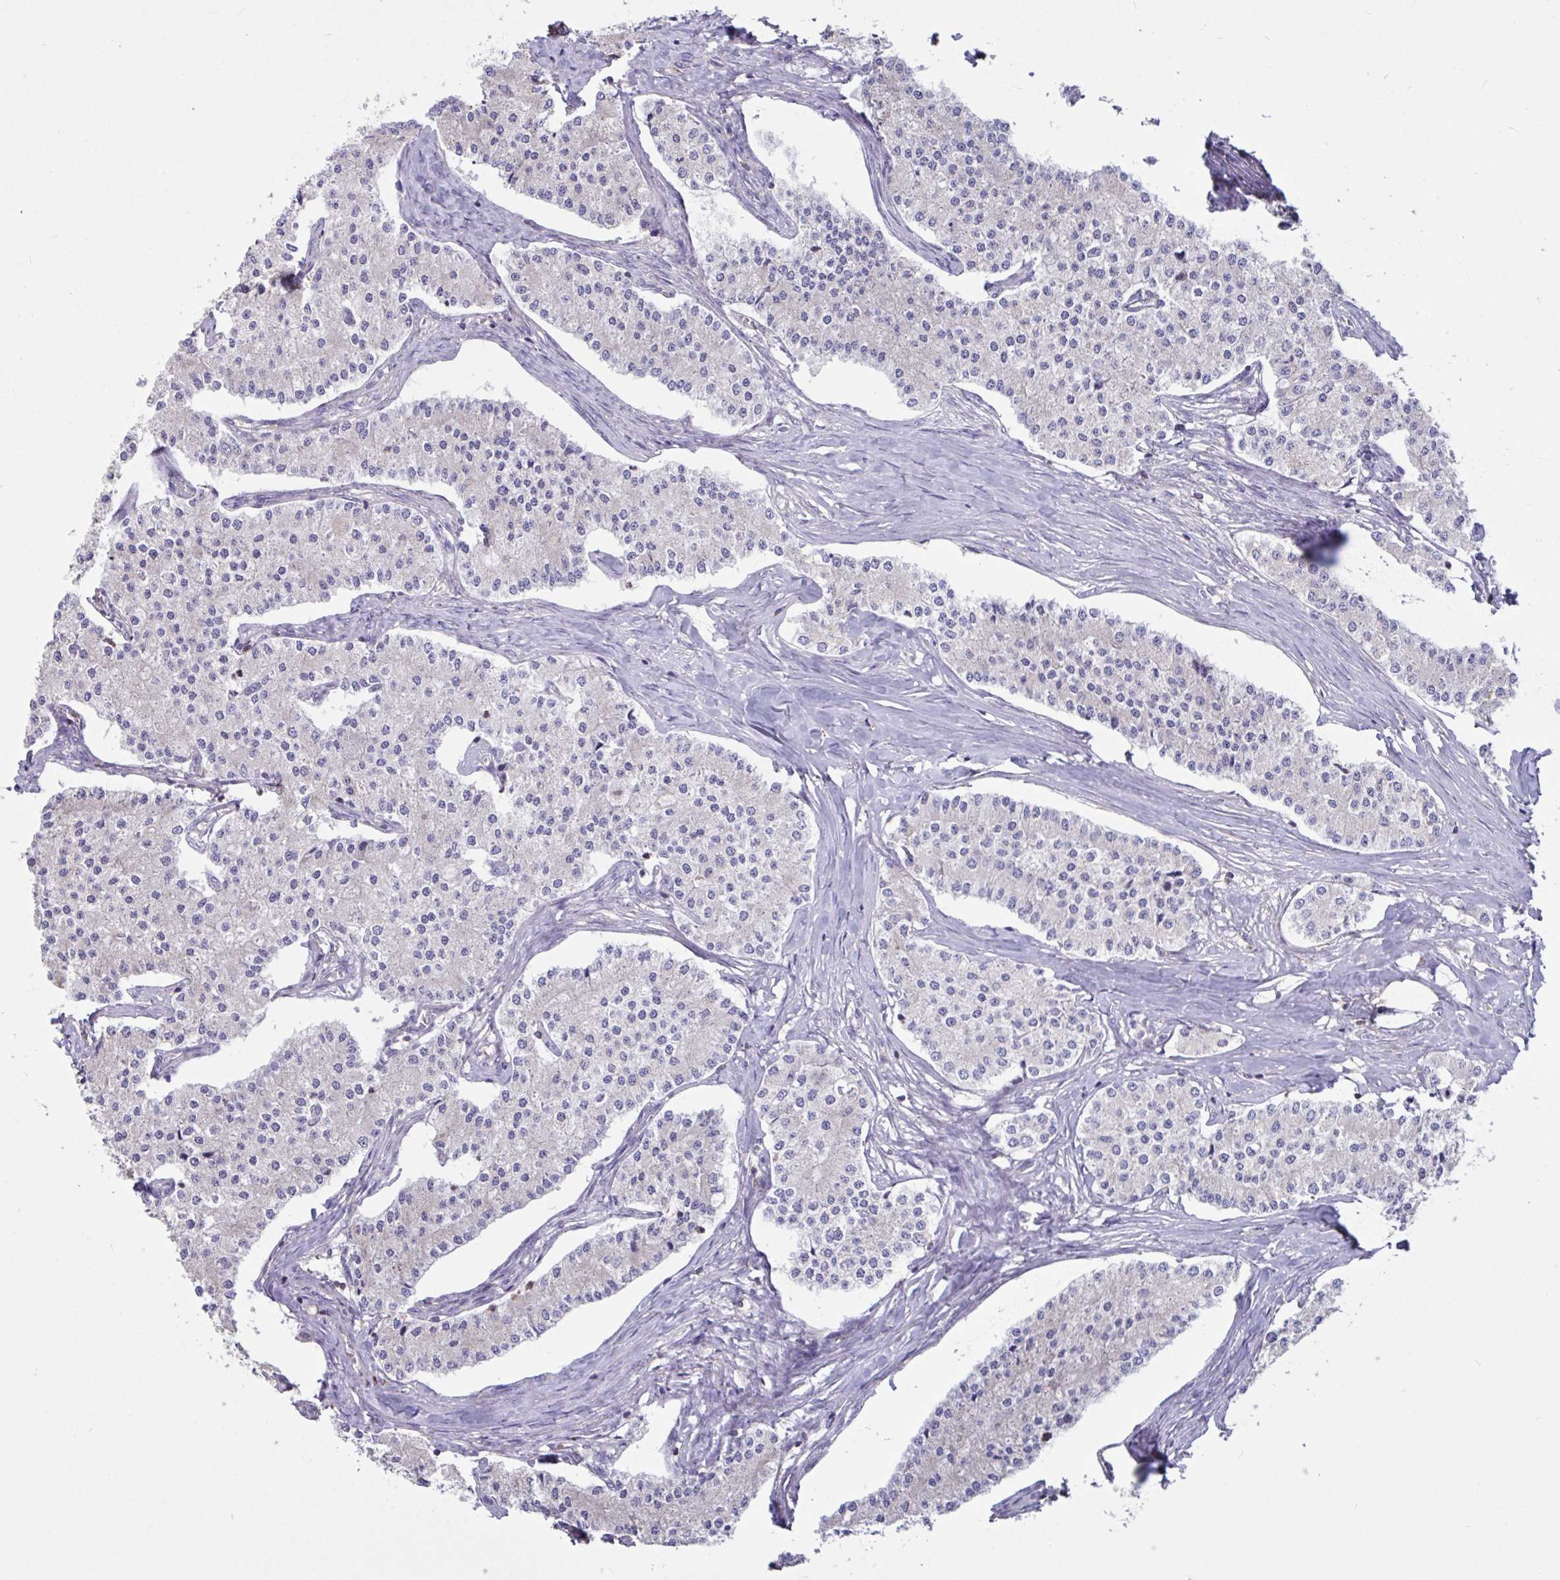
{"staining": {"intensity": "negative", "quantity": "none", "location": "none"}, "tissue": "carcinoid", "cell_type": "Tumor cells", "image_type": "cancer", "snomed": [{"axis": "morphology", "description": "Carcinoid, malignant, NOS"}, {"axis": "topography", "description": "Colon"}], "caption": "High power microscopy image of an immunohistochemistry image of carcinoid, revealing no significant positivity in tumor cells.", "gene": "DDX39A", "patient": {"sex": "female", "age": 52}}